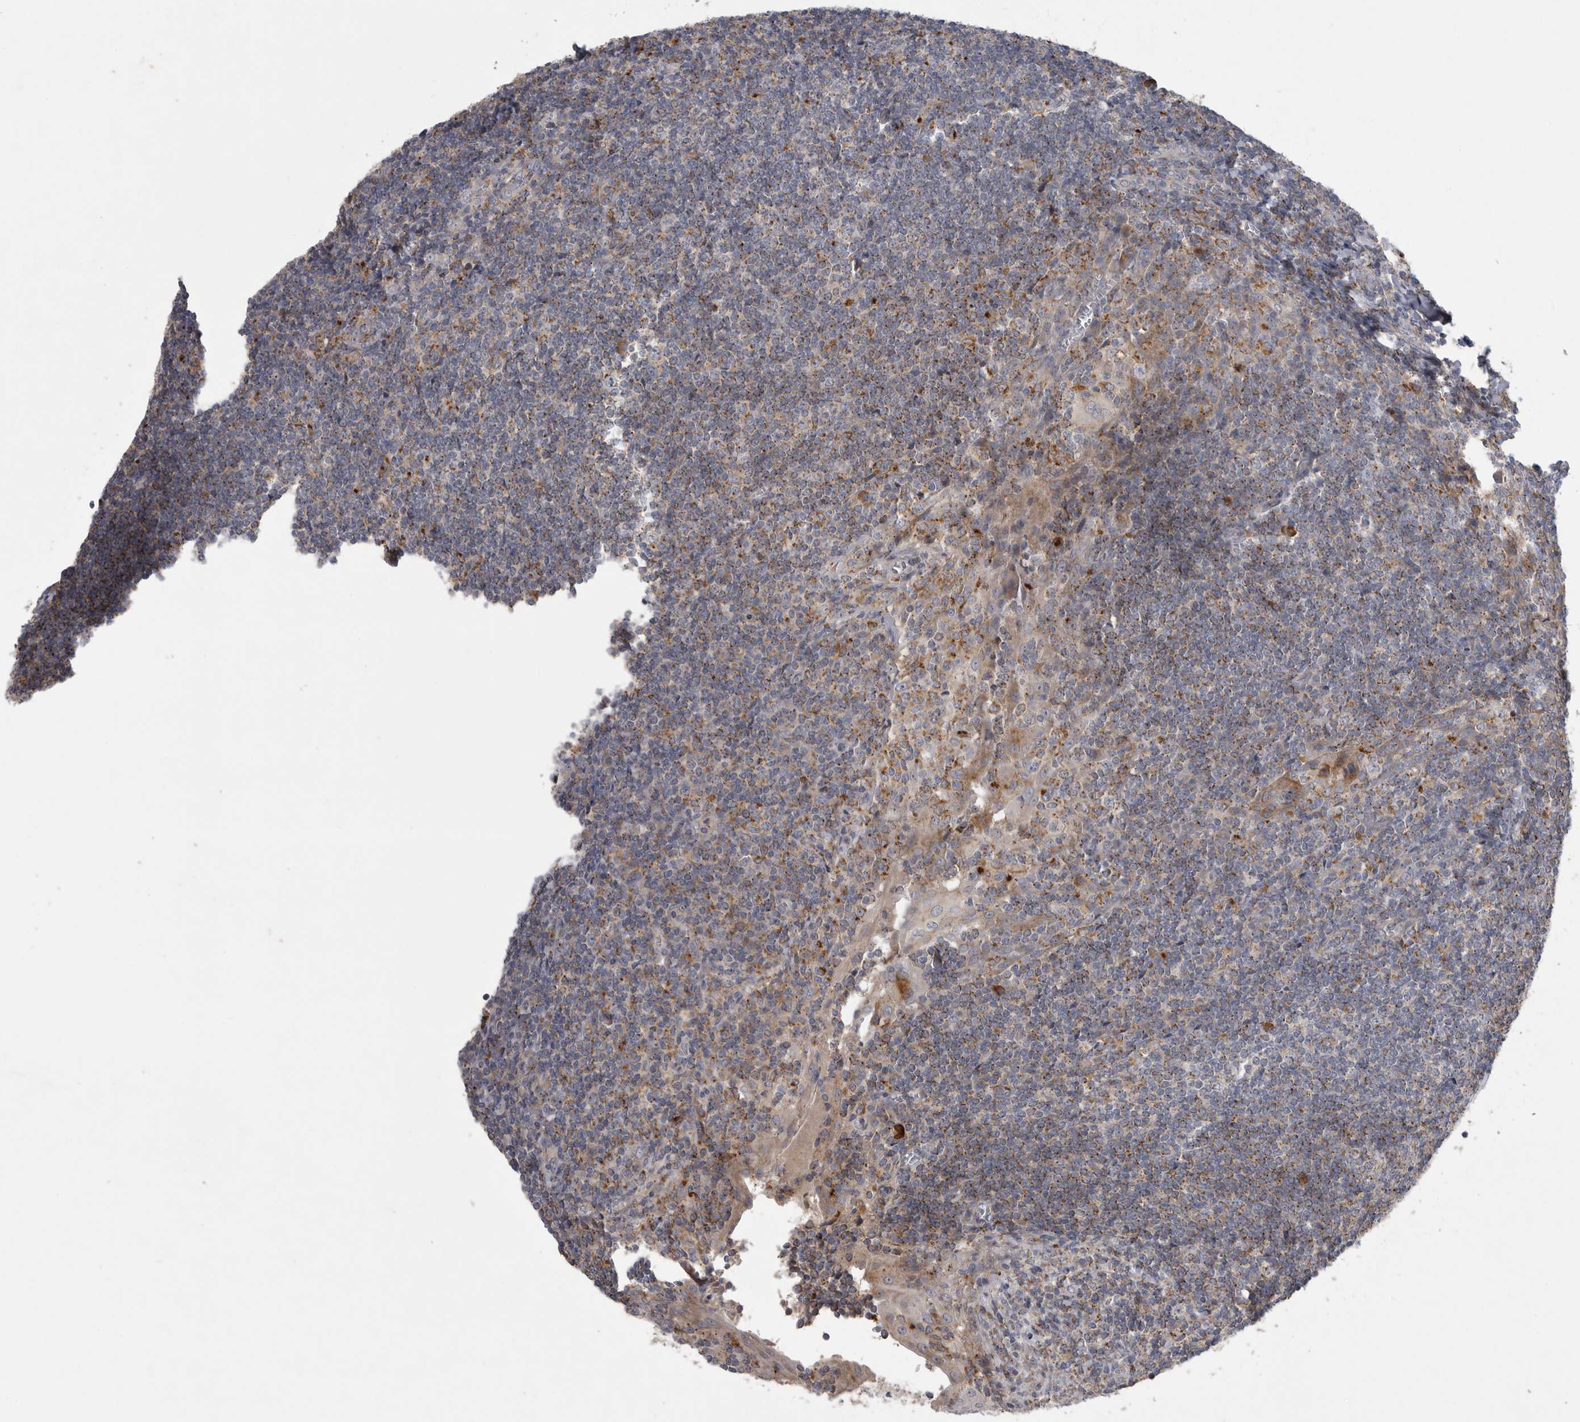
{"staining": {"intensity": "weak", "quantity": "25%-75%", "location": "cytoplasmic/membranous"}, "tissue": "tonsil", "cell_type": "Germinal center cells", "image_type": "normal", "snomed": [{"axis": "morphology", "description": "Normal tissue, NOS"}, {"axis": "topography", "description": "Tonsil"}], "caption": "This photomicrograph demonstrates benign tonsil stained with immunohistochemistry to label a protein in brown. The cytoplasmic/membranous of germinal center cells show weak positivity for the protein. Nuclei are counter-stained blue.", "gene": "LAMTOR3", "patient": {"sex": "male", "age": 37}}